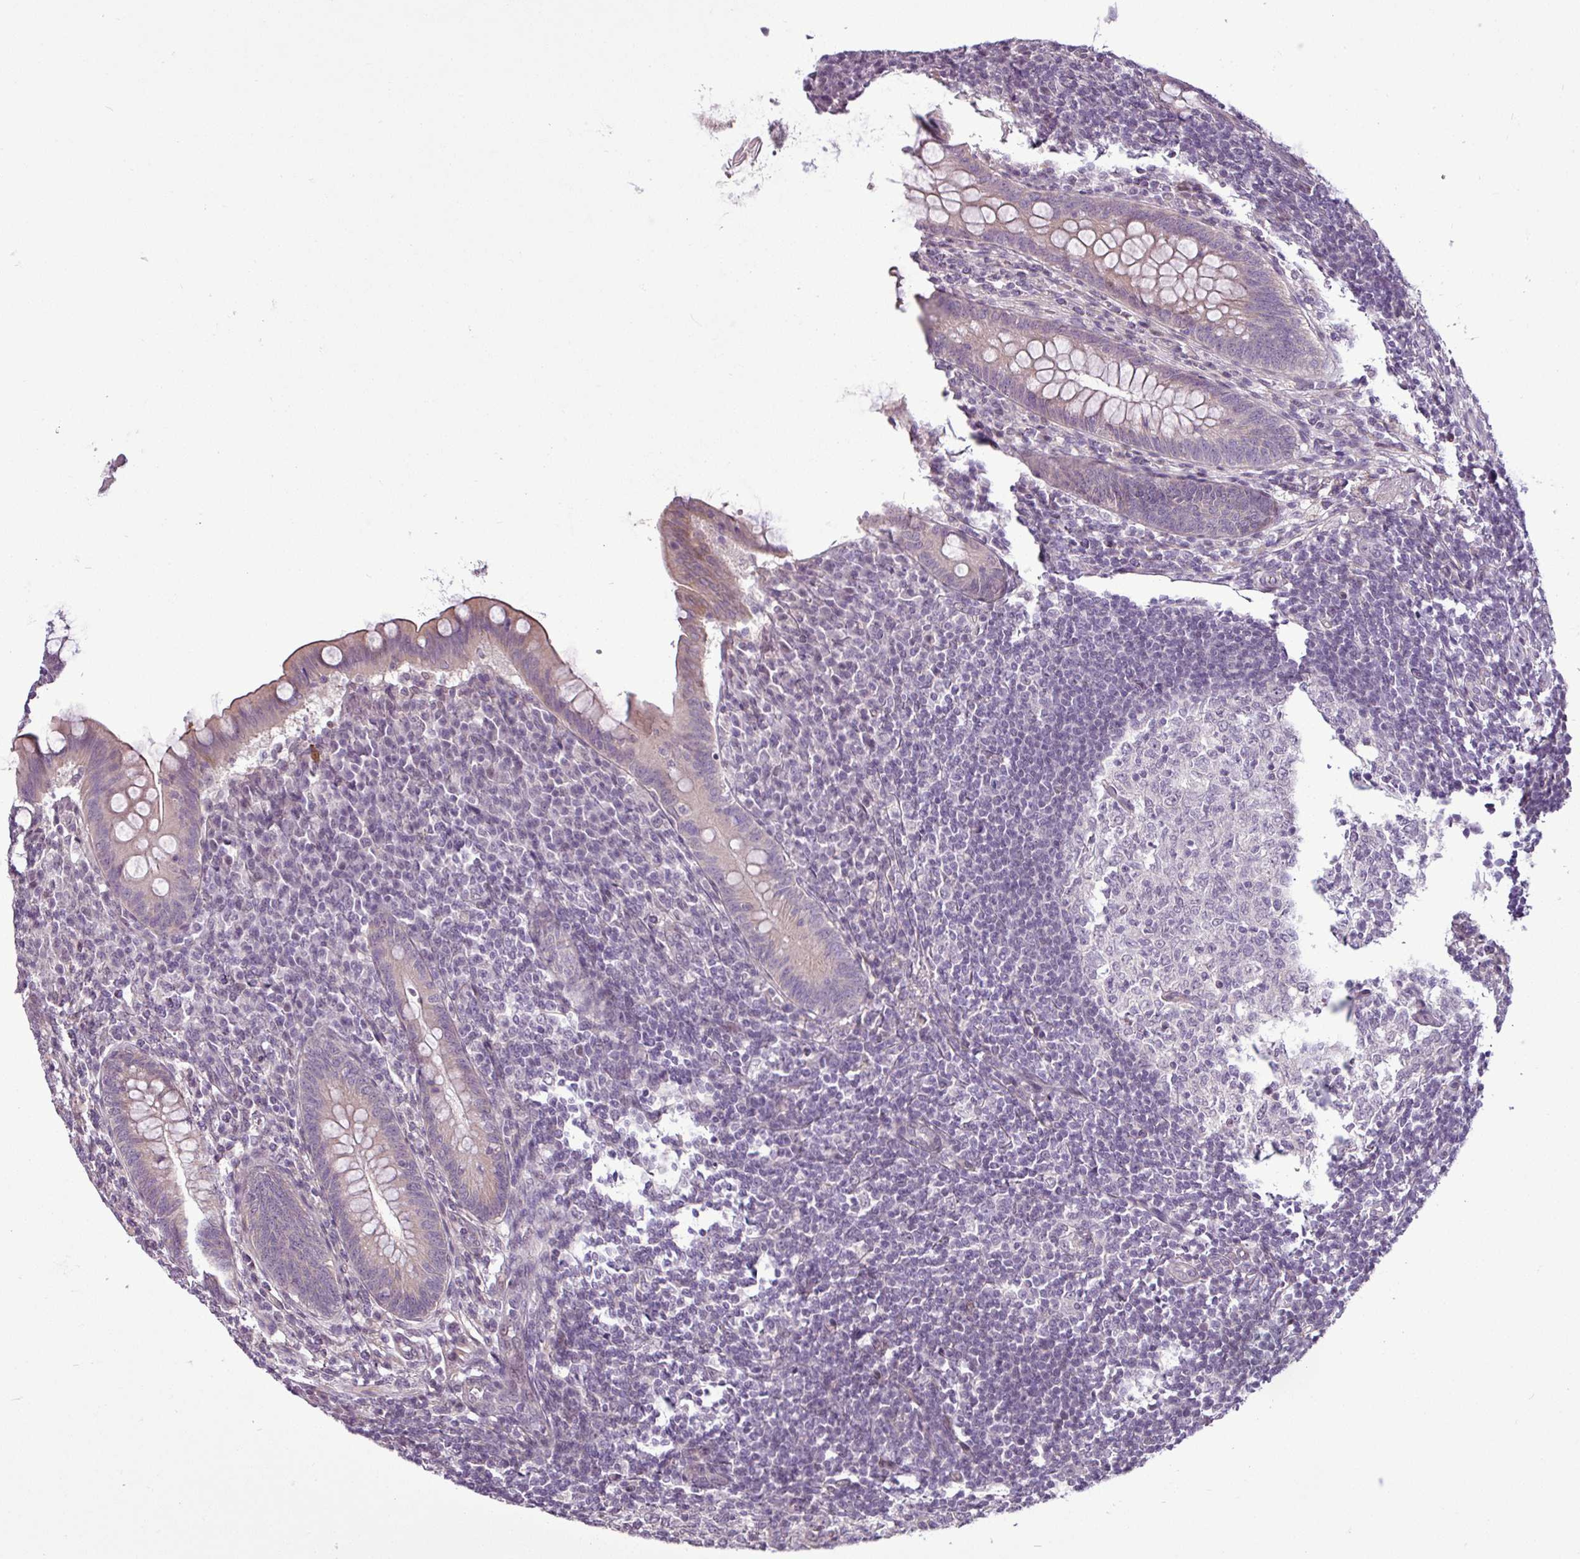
{"staining": {"intensity": "moderate", "quantity": "25%-75%", "location": "cytoplasmic/membranous"}, "tissue": "appendix", "cell_type": "Glandular cells", "image_type": "normal", "snomed": [{"axis": "morphology", "description": "Normal tissue, NOS"}, {"axis": "topography", "description": "Appendix"}], "caption": "Benign appendix displays moderate cytoplasmic/membranous positivity in about 25%-75% of glandular cells.", "gene": "GPT2", "patient": {"sex": "female", "age": 33}}